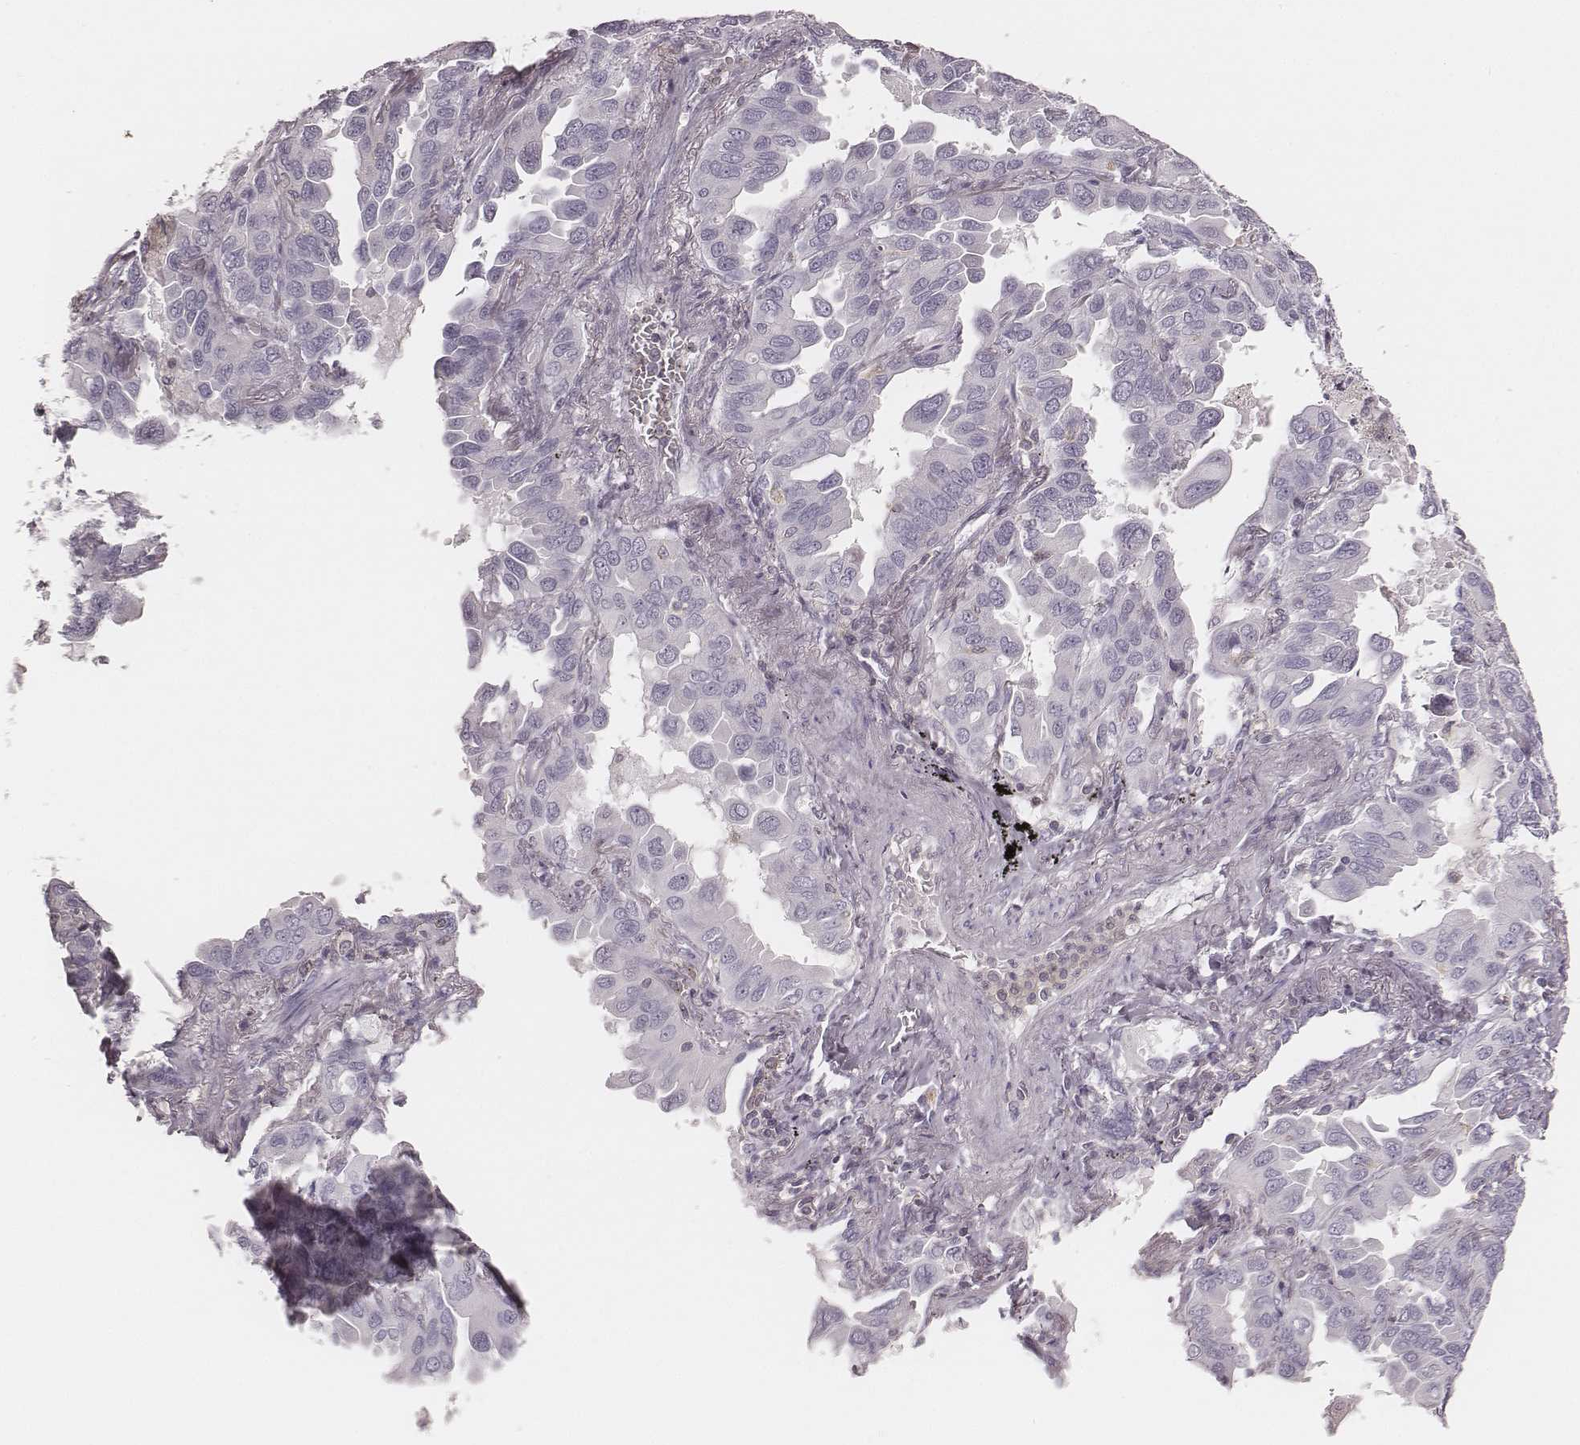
{"staining": {"intensity": "negative", "quantity": "none", "location": "none"}, "tissue": "lung cancer", "cell_type": "Tumor cells", "image_type": "cancer", "snomed": [{"axis": "morphology", "description": "Adenocarcinoma, NOS"}, {"axis": "topography", "description": "Lung"}], "caption": "This histopathology image is of lung adenocarcinoma stained with IHC to label a protein in brown with the nuclei are counter-stained blue. There is no positivity in tumor cells.", "gene": "MSX1", "patient": {"sex": "male", "age": 64}}